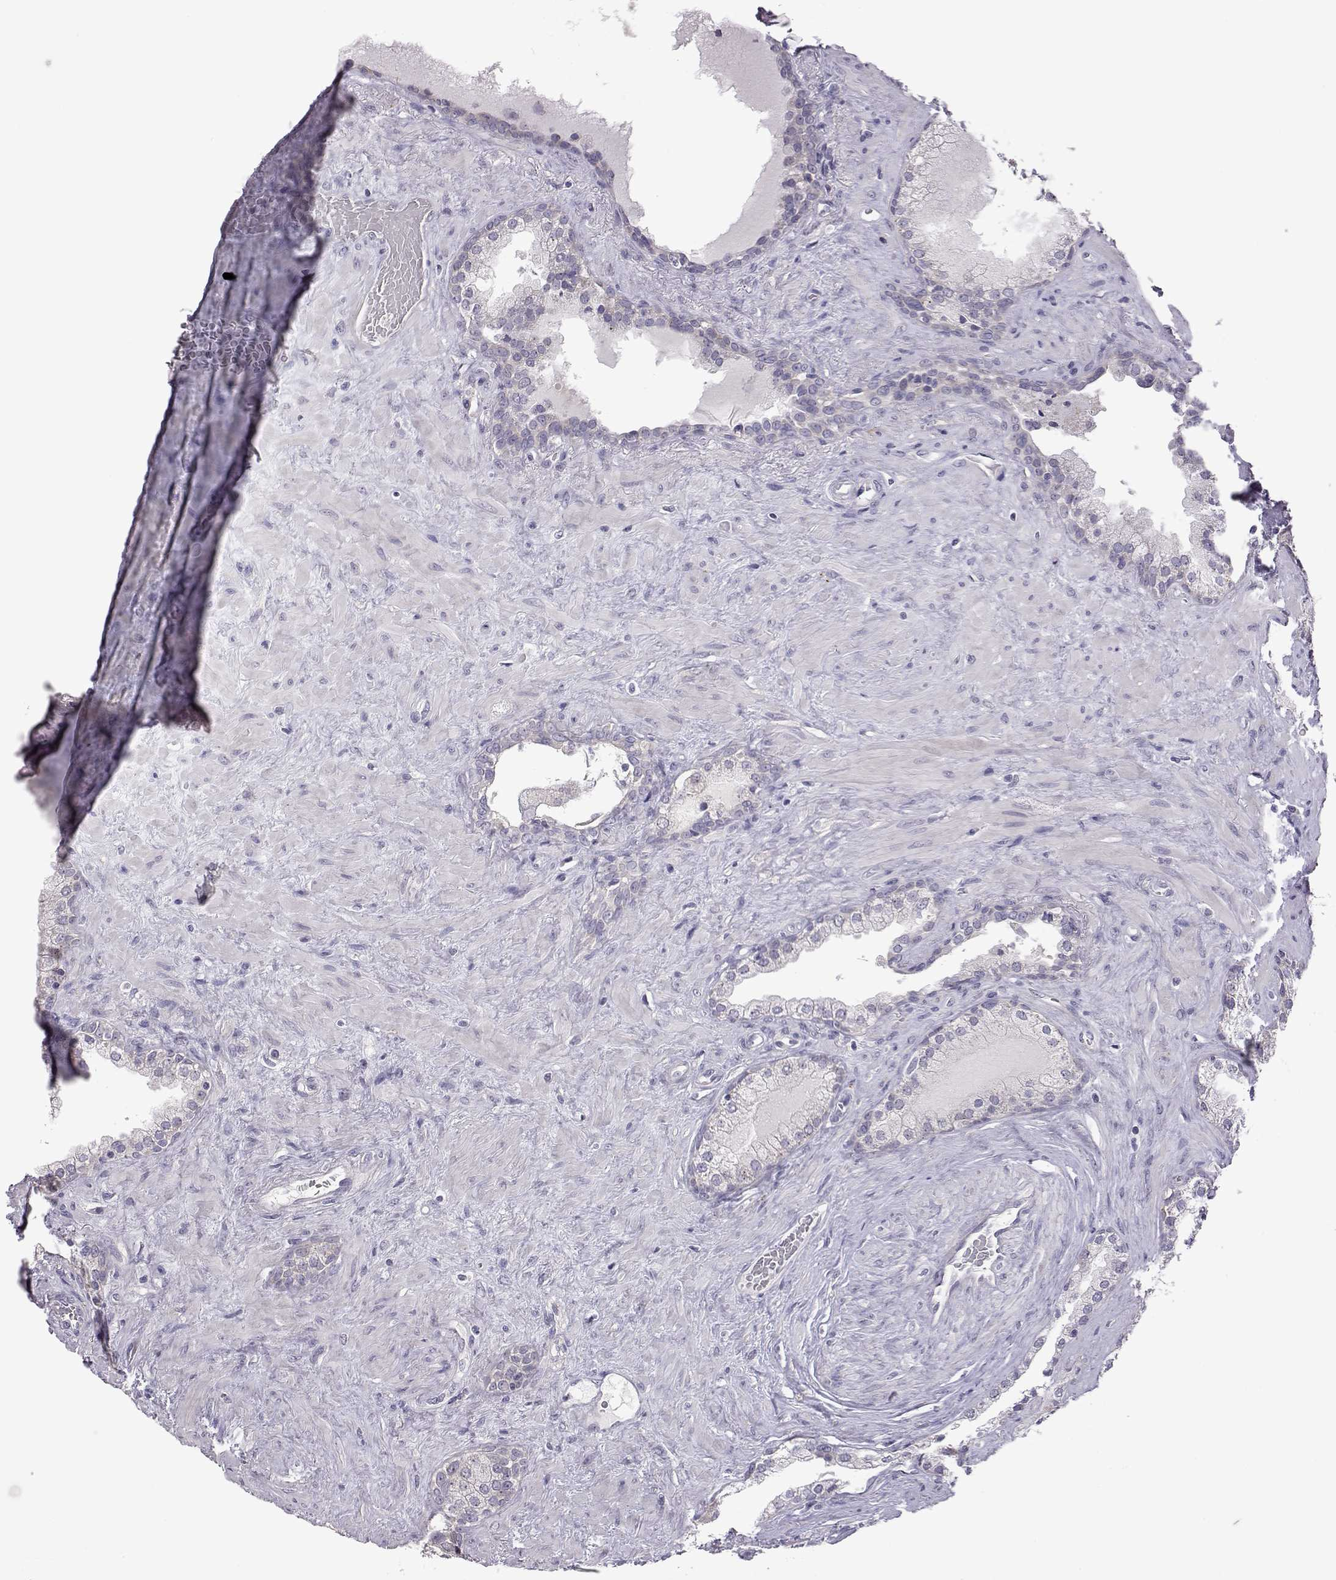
{"staining": {"intensity": "negative", "quantity": "none", "location": "none"}, "tissue": "prostate", "cell_type": "Glandular cells", "image_type": "normal", "snomed": [{"axis": "morphology", "description": "Normal tissue, NOS"}, {"axis": "topography", "description": "Prostate"}], "caption": "Immunohistochemistry micrograph of normal prostate: prostate stained with DAB exhibits no significant protein positivity in glandular cells. The staining is performed using DAB (3,3'-diaminobenzidine) brown chromogen with nuclei counter-stained in using hematoxylin.", "gene": "VGF", "patient": {"sex": "male", "age": 63}}